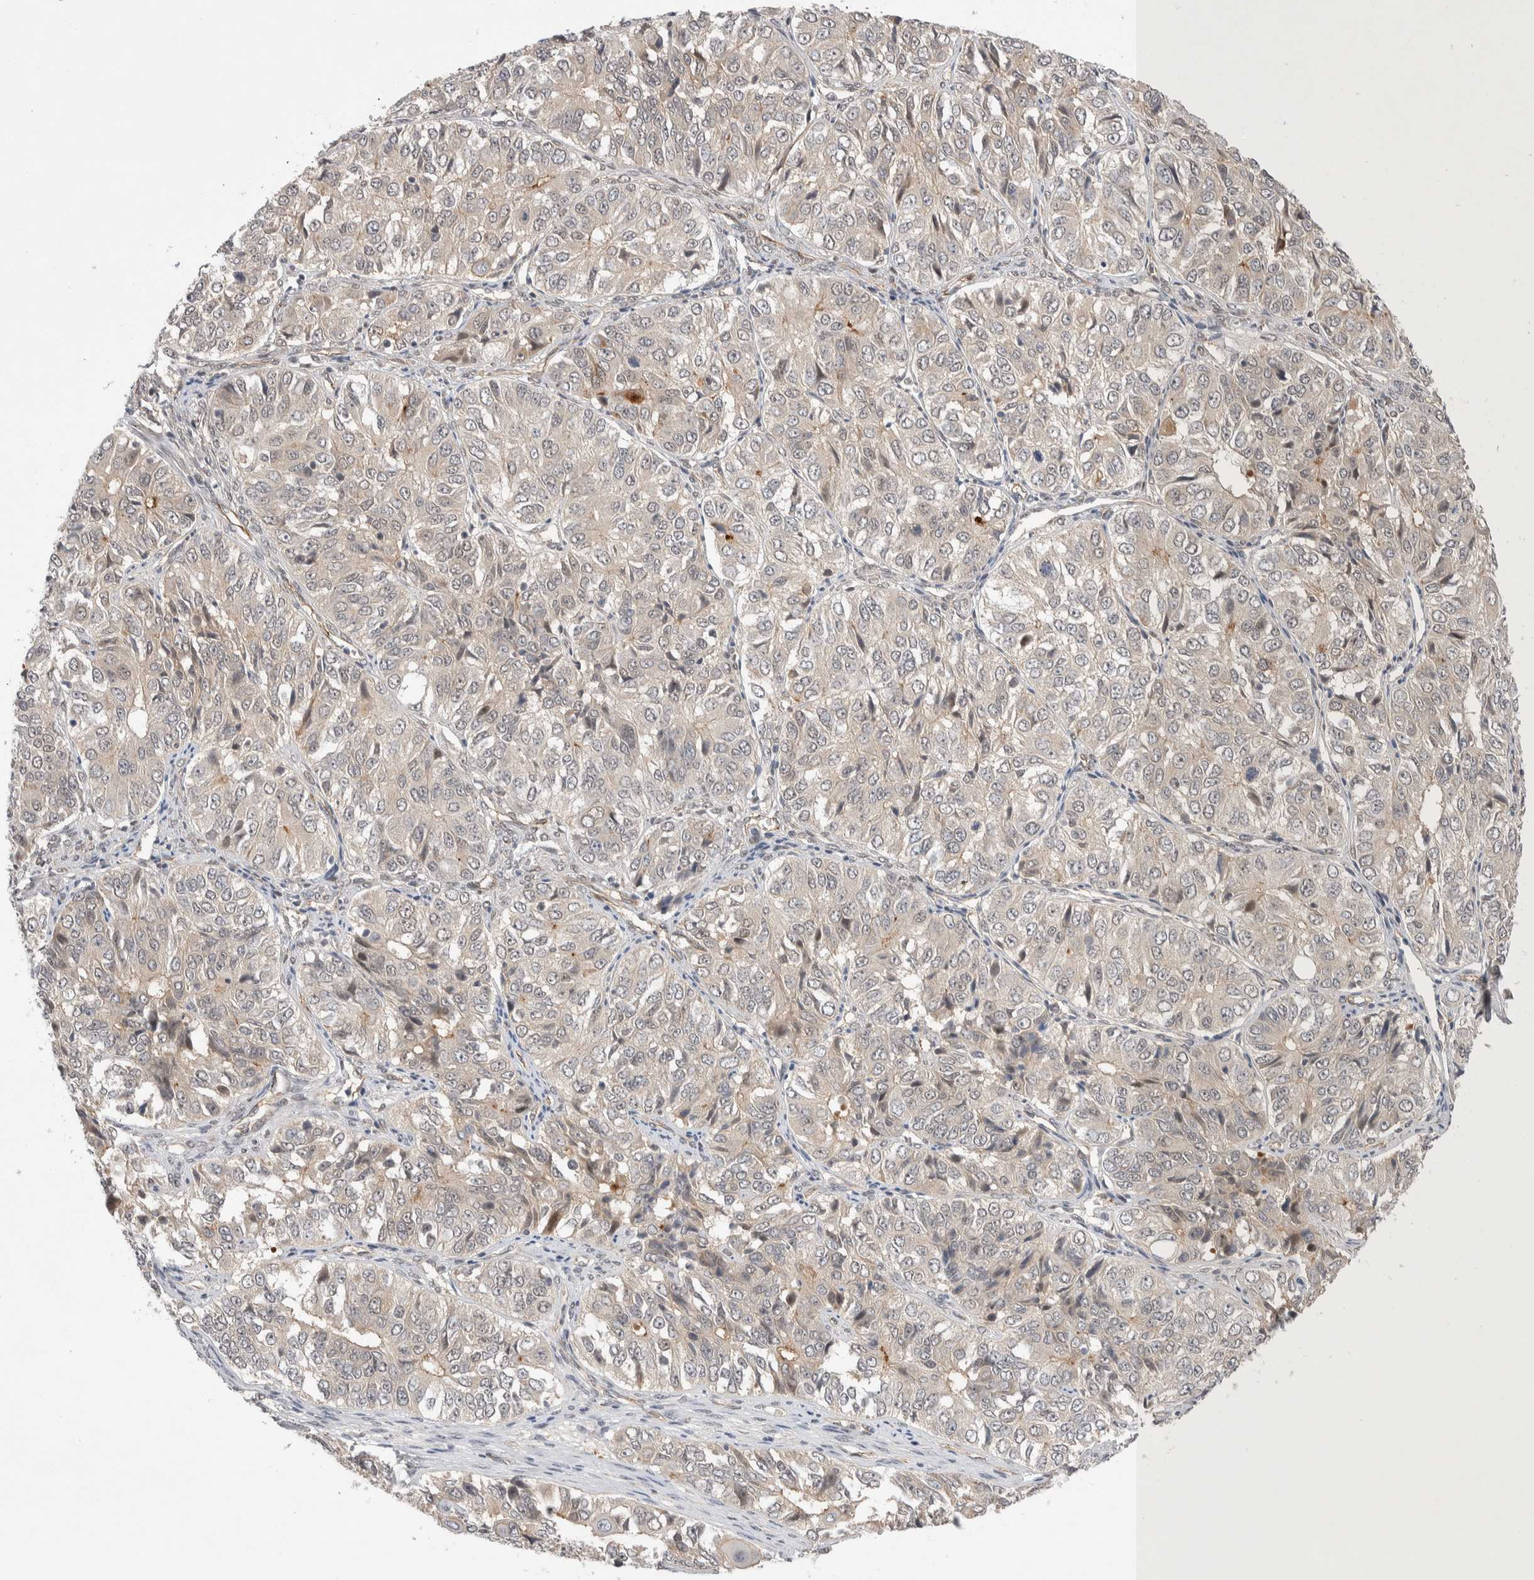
{"staining": {"intensity": "moderate", "quantity": "<25%", "location": "cytoplasmic/membranous"}, "tissue": "ovarian cancer", "cell_type": "Tumor cells", "image_type": "cancer", "snomed": [{"axis": "morphology", "description": "Carcinoma, endometroid"}, {"axis": "topography", "description": "Ovary"}], "caption": "IHC histopathology image of ovarian cancer (endometroid carcinoma) stained for a protein (brown), which displays low levels of moderate cytoplasmic/membranous expression in about <25% of tumor cells.", "gene": "ZNF704", "patient": {"sex": "female", "age": 51}}